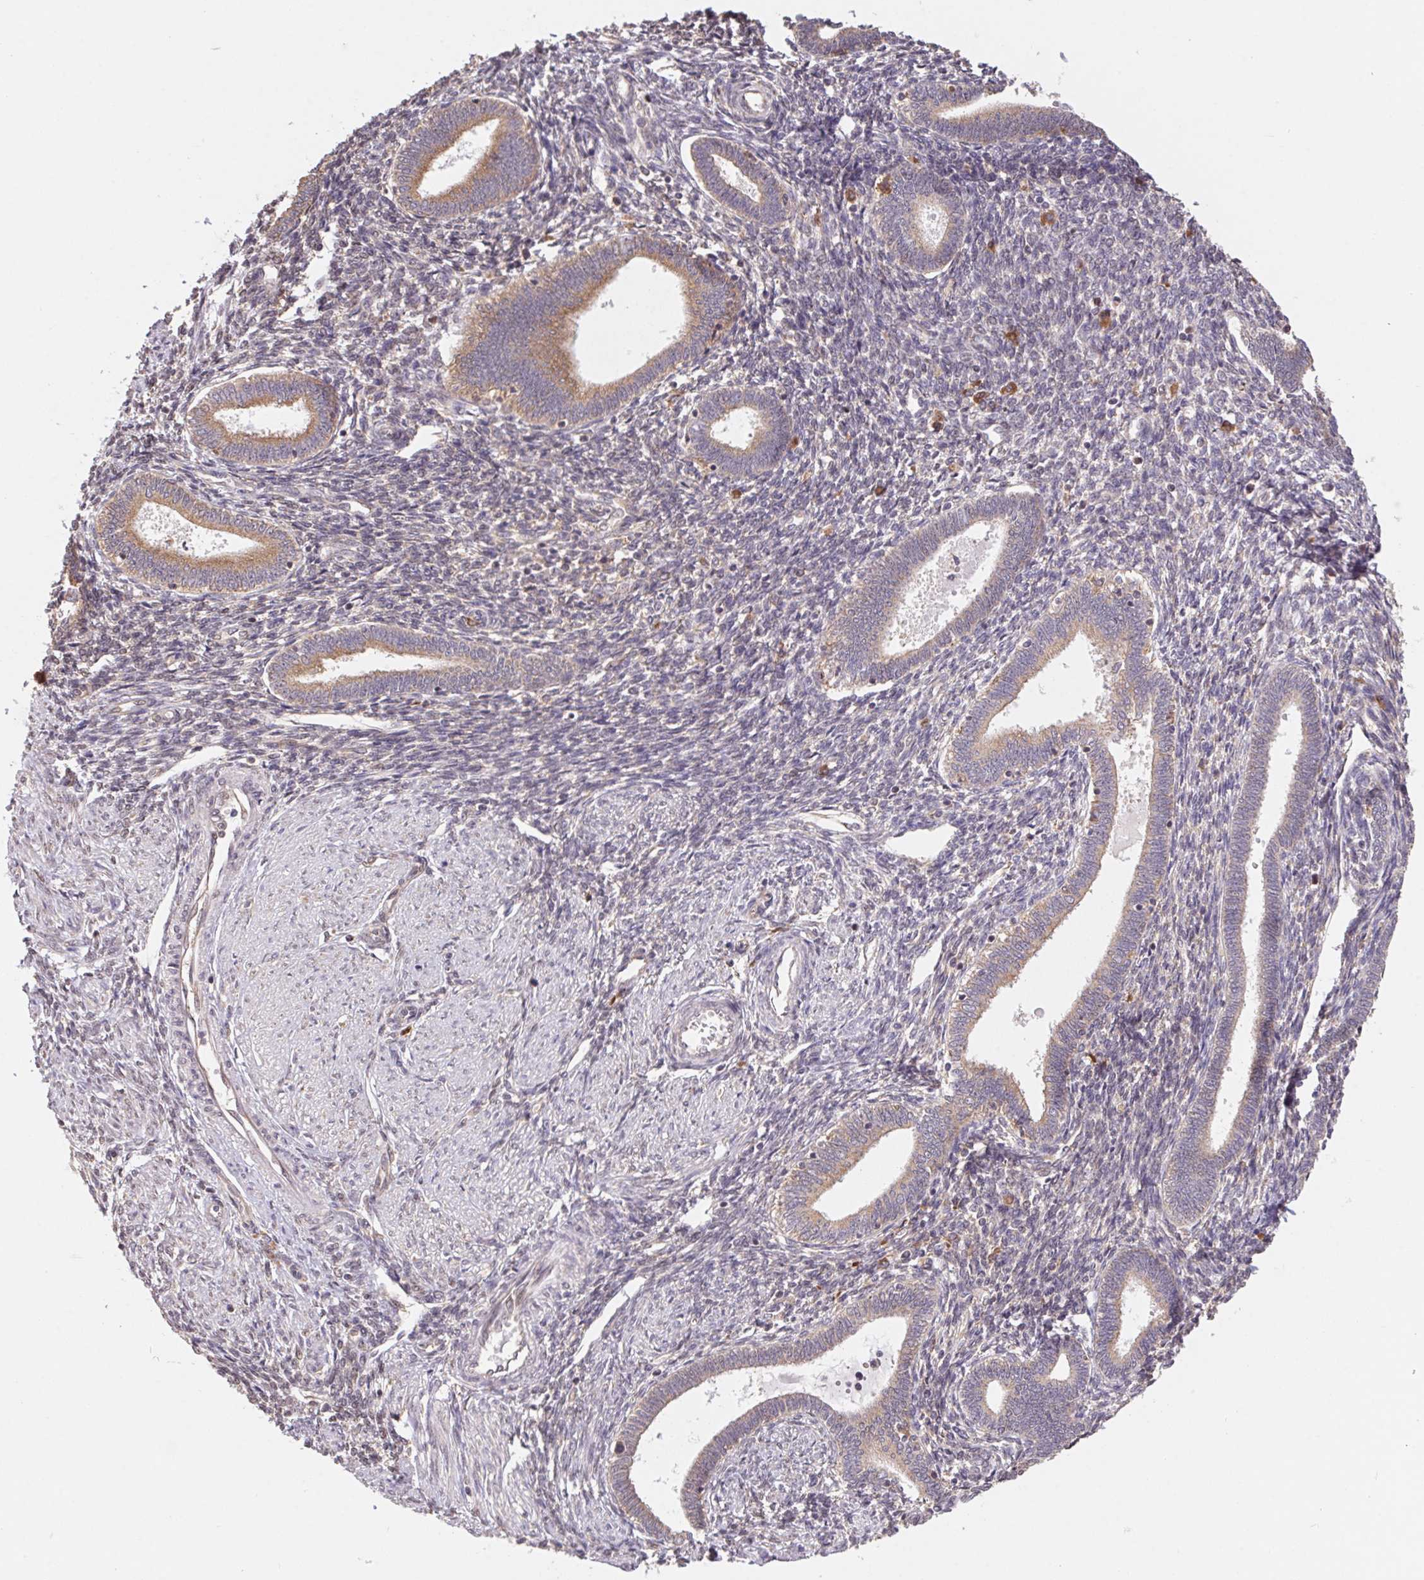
{"staining": {"intensity": "weak", "quantity": "<25%", "location": "cytoplasmic/membranous"}, "tissue": "endometrium", "cell_type": "Cells in endometrial stroma", "image_type": "normal", "snomed": [{"axis": "morphology", "description": "Normal tissue, NOS"}, {"axis": "topography", "description": "Endometrium"}], "caption": "Cells in endometrial stroma are negative for brown protein staining in unremarkable endometrium. (Immunohistochemistry (ihc), brightfield microscopy, high magnification).", "gene": "RPL27A", "patient": {"sex": "female", "age": 42}}